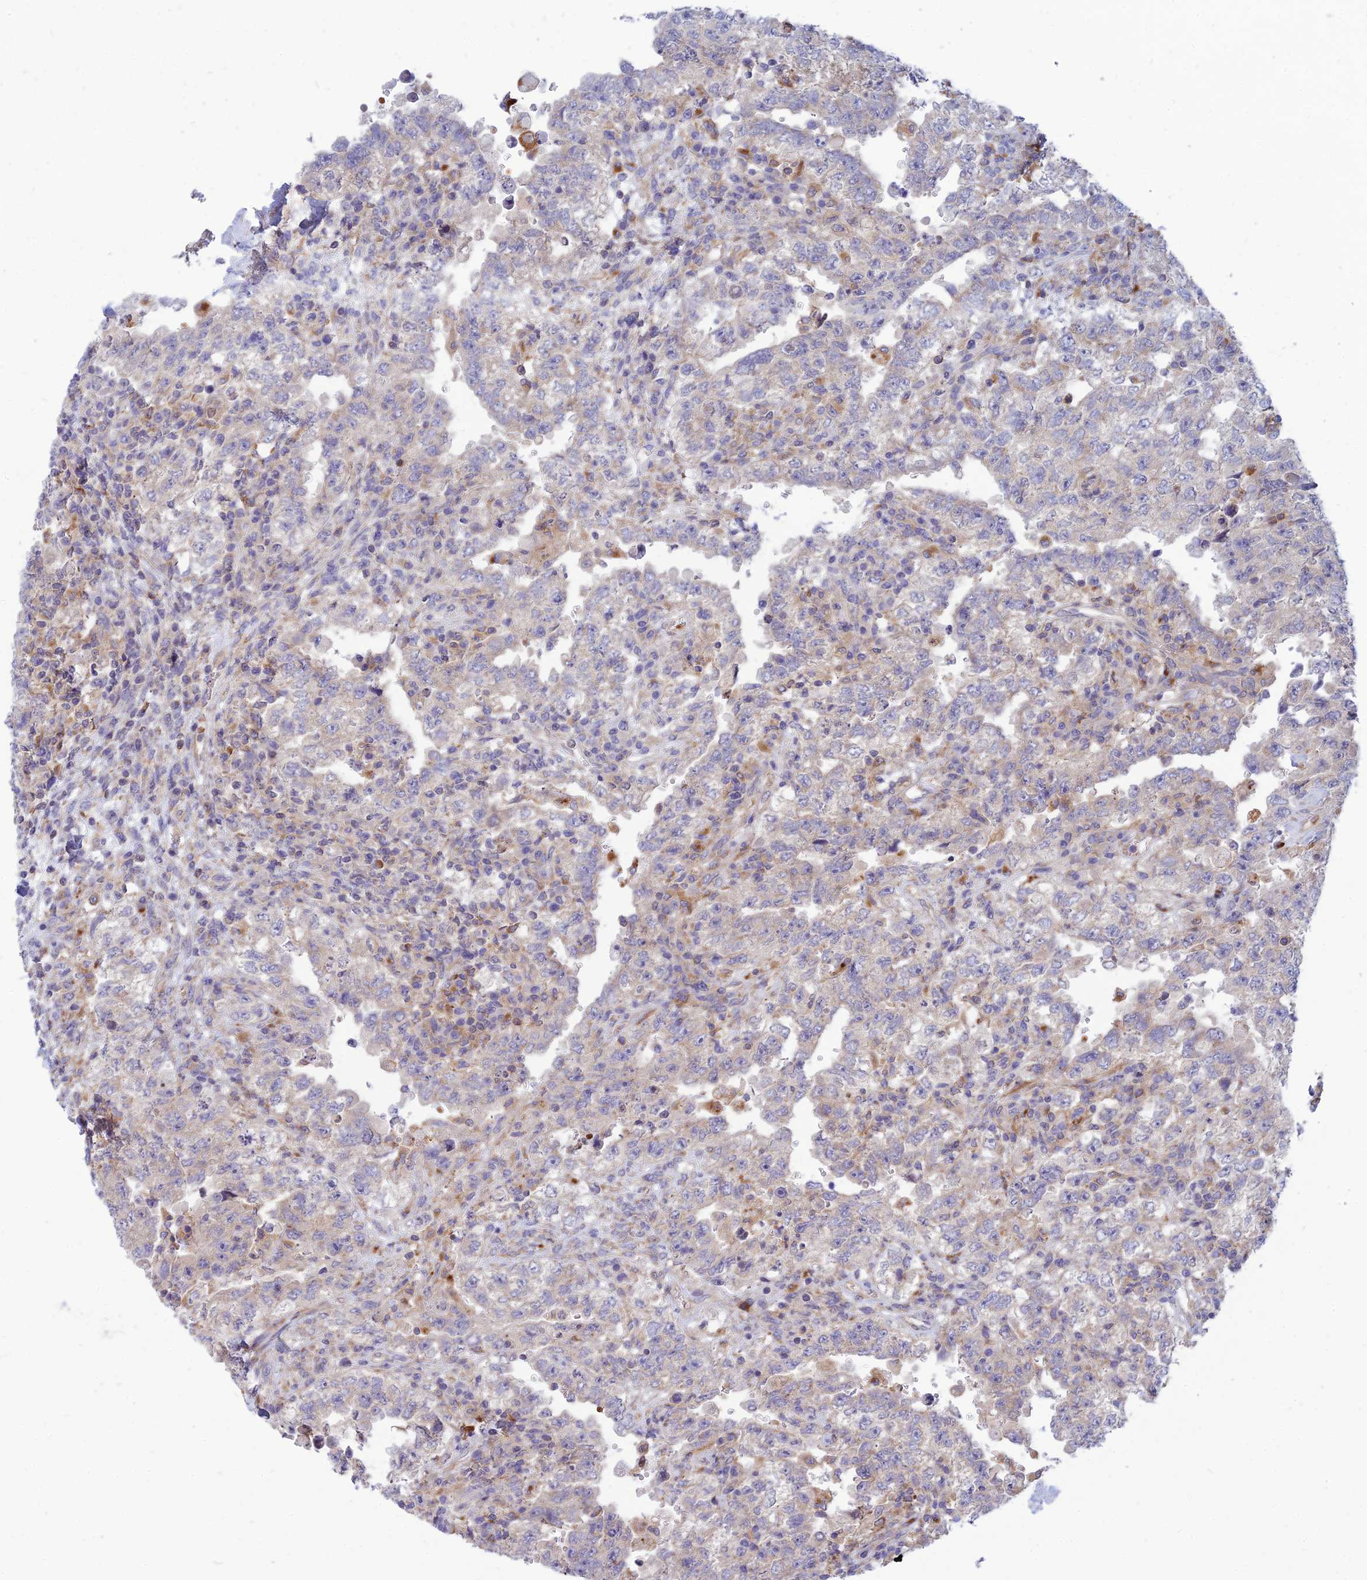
{"staining": {"intensity": "negative", "quantity": "none", "location": "none"}, "tissue": "testis cancer", "cell_type": "Tumor cells", "image_type": "cancer", "snomed": [{"axis": "morphology", "description": "Carcinoma, Embryonal, NOS"}, {"axis": "topography", "description": "Testis"}], "caption": "Immunohistochemistry (IHC) of human testis cancer (embryonal carcinoma) reveals no expression in tumor cells.", "gene": "PHKA2", "patient": {"sex": "male", "age": 26}}